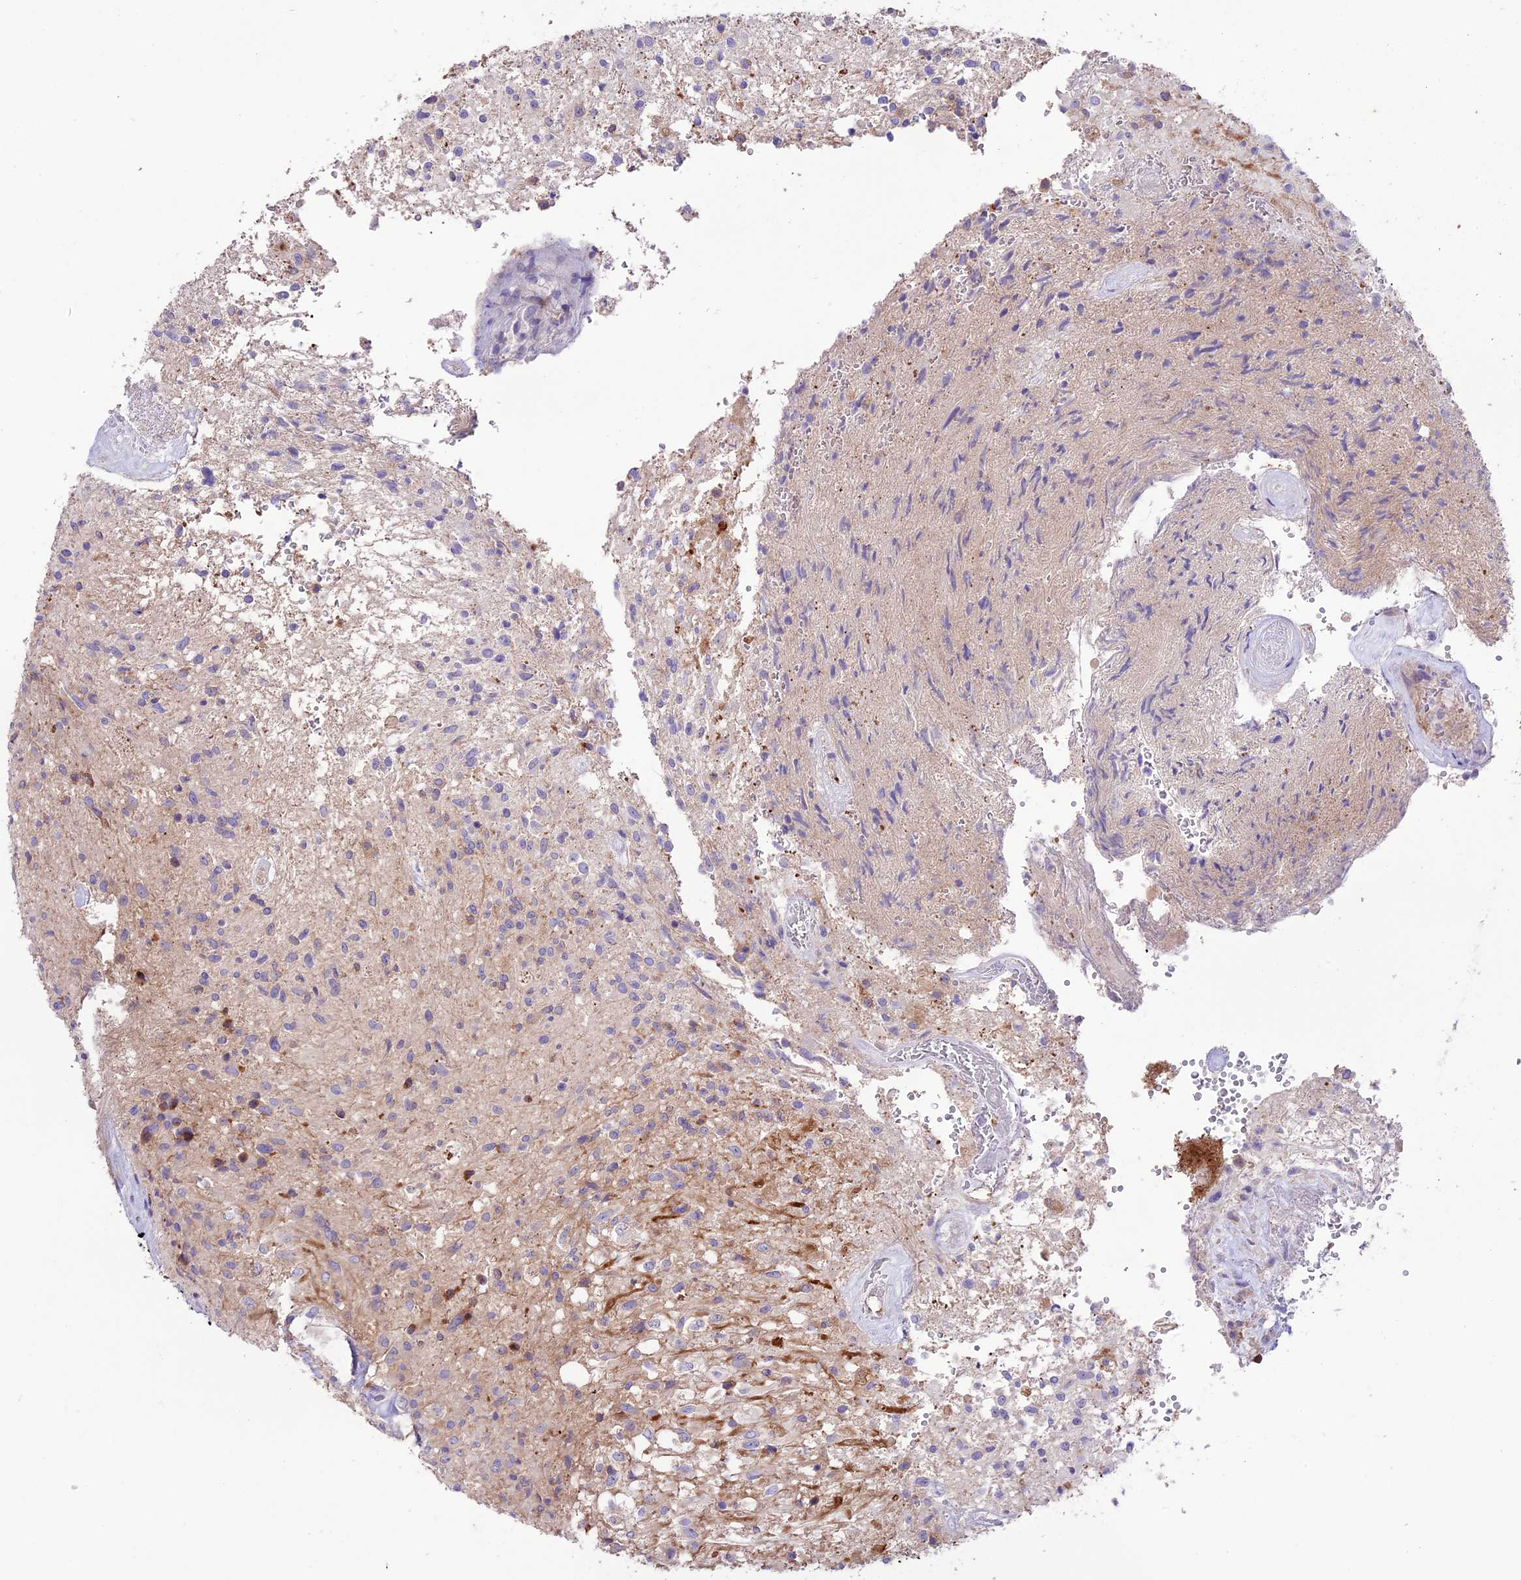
{"staining": {"intensity": "negative", "quantity": "none", "location": "none"}, "tissue": "glioma", "cell_type": "Tumor cells", "image_type": "cancer", "snomed": [{"axis": "morphology", "description": "Glioma, malignant, High grade"}, {"axis": "topography", "description": "Brain"}], "caption": "DAB immunohistochemical staining of malignant glioma (high-grade) demonstrates no significant expression in tumor cells.", "gene": "CD99L2", "patient": {"sex": "male", "age": 56}}